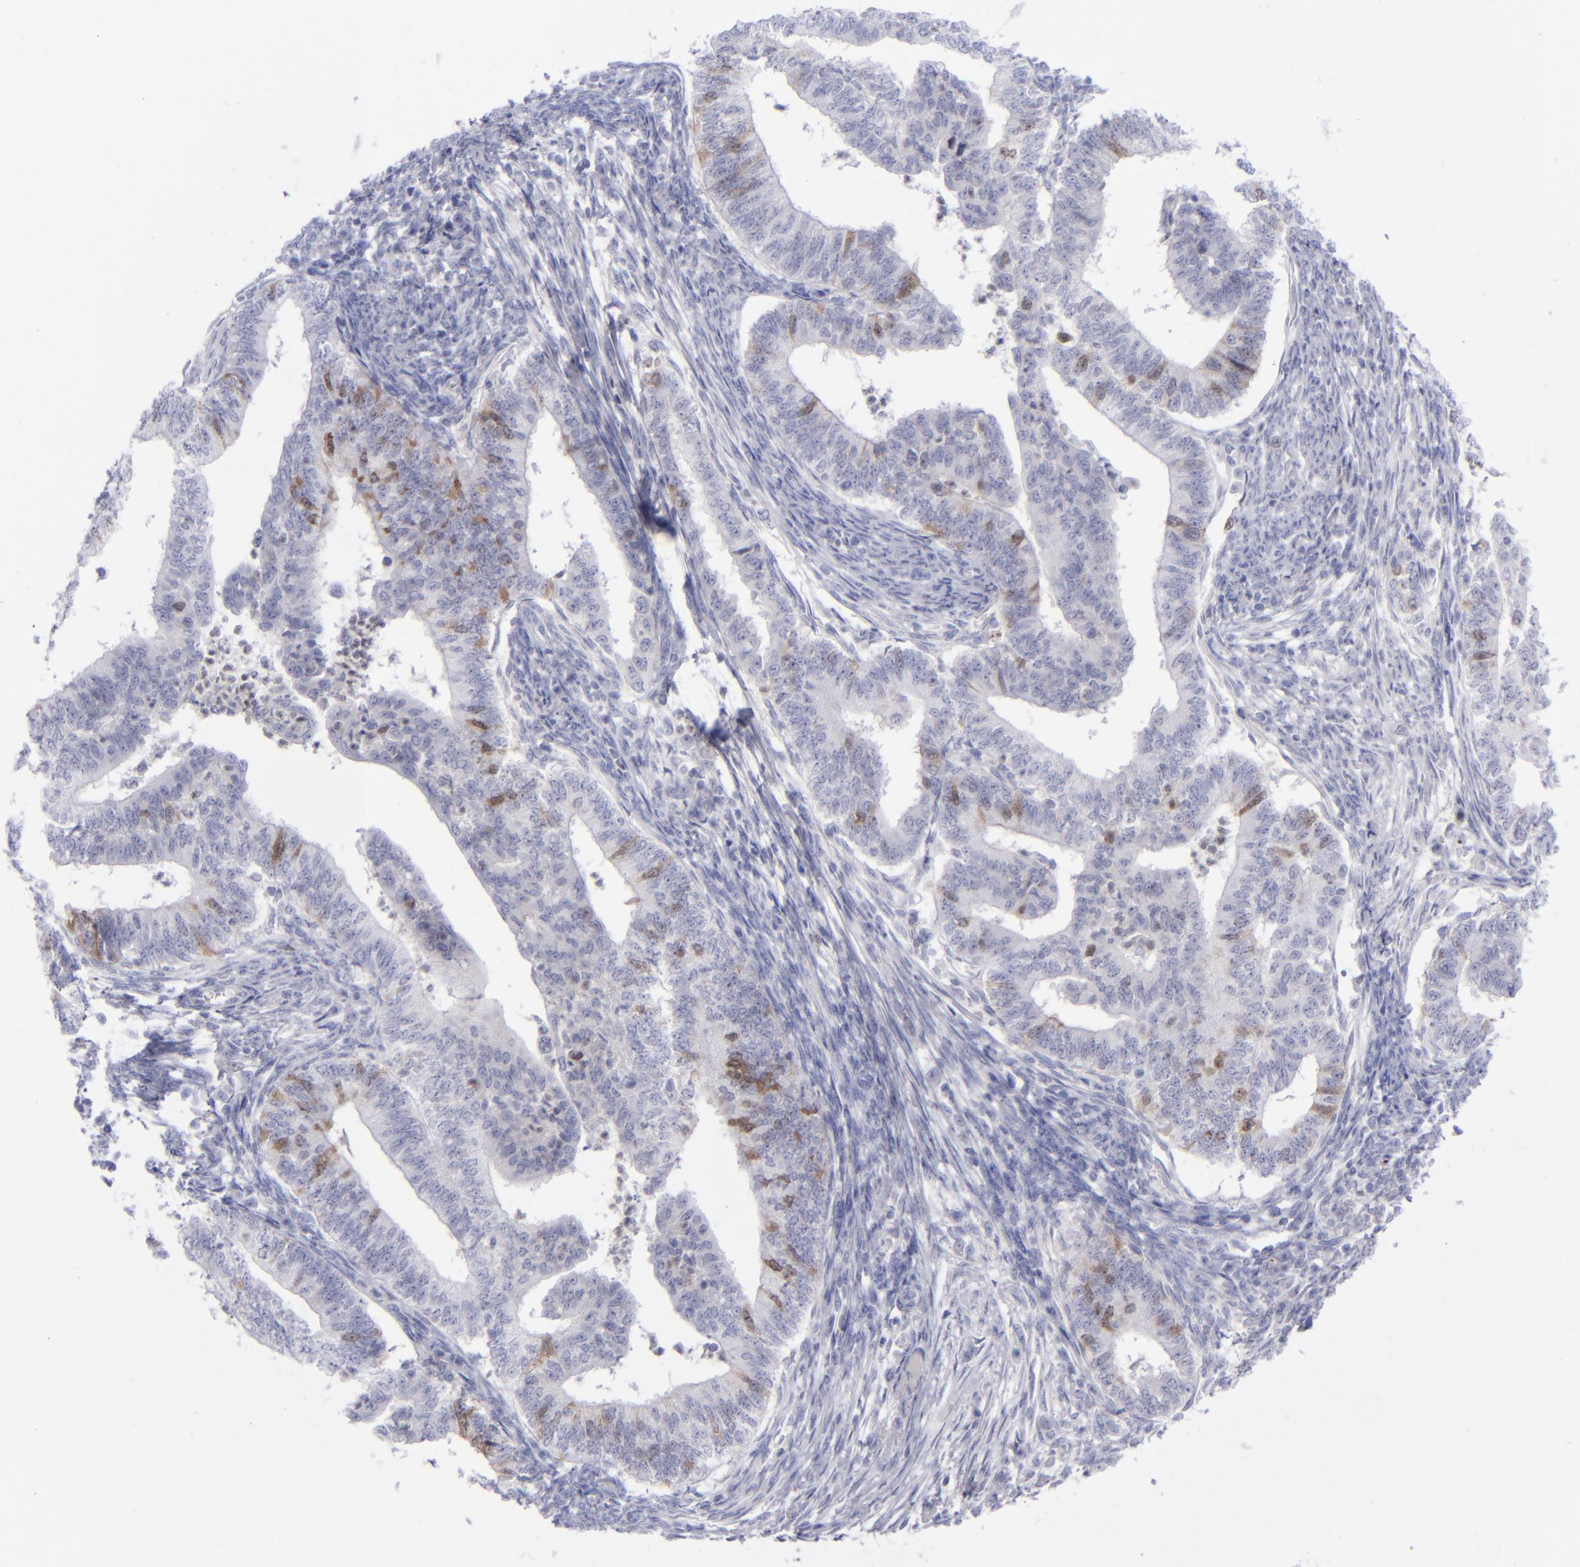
{"staining": {"intensity": "weak", "quantity": "<25%", "location": "cytoplasmic/membranous"}, "tissue": "endometrial cancer", "cell_type": "Tumor cells", "image_type": "cancer", "snomed": [{"axis": "morphology", "description": "Adenocarcinoma, NOS"}, {"axis": "topography", "description": "Endometrium"}], "caption": "This is a image of immunohistochemistry staining of endometrial adenocarcinoma, which shows no positivity in tumor cells.", "gene": "AURKA", "patient": {"sex": "female", "age": 66}}